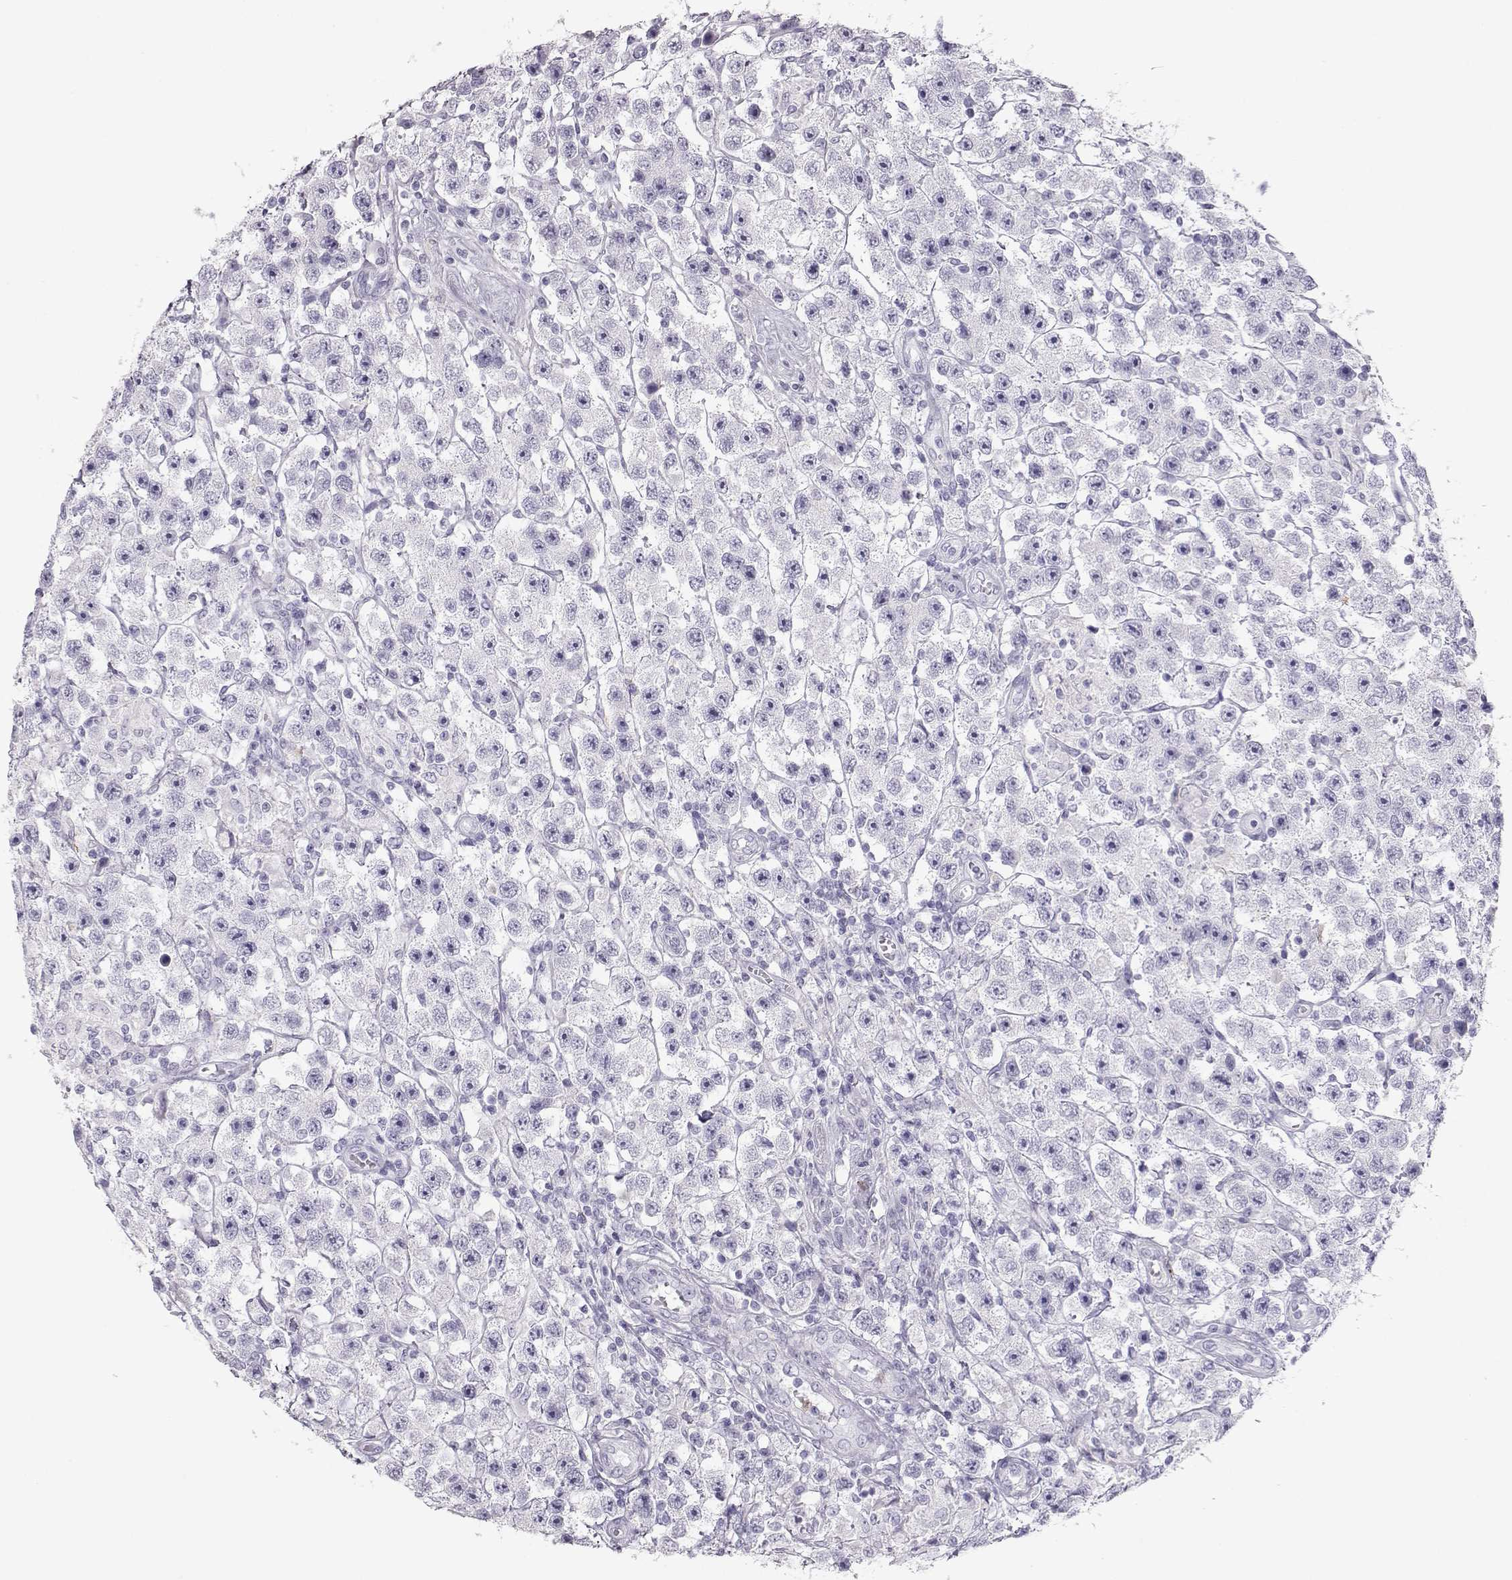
{"staining": {"intensity": "negative", "quantity": "none", "location": "none"}, "tissue": "testis cancer", "cell_type": "Tumor cells", "image_type": "cancer", "snomed": [{"axis": "morphology", "description": "Seminoma, NOS"}, {"axis": "topography", "description": "Testis"}], "caption": "Testis seminoma was stained to show a protein in brown. There is no significant expression in tumor cells.", "gene": "MIP", "patient": {"sex": "male", "age": 45}}